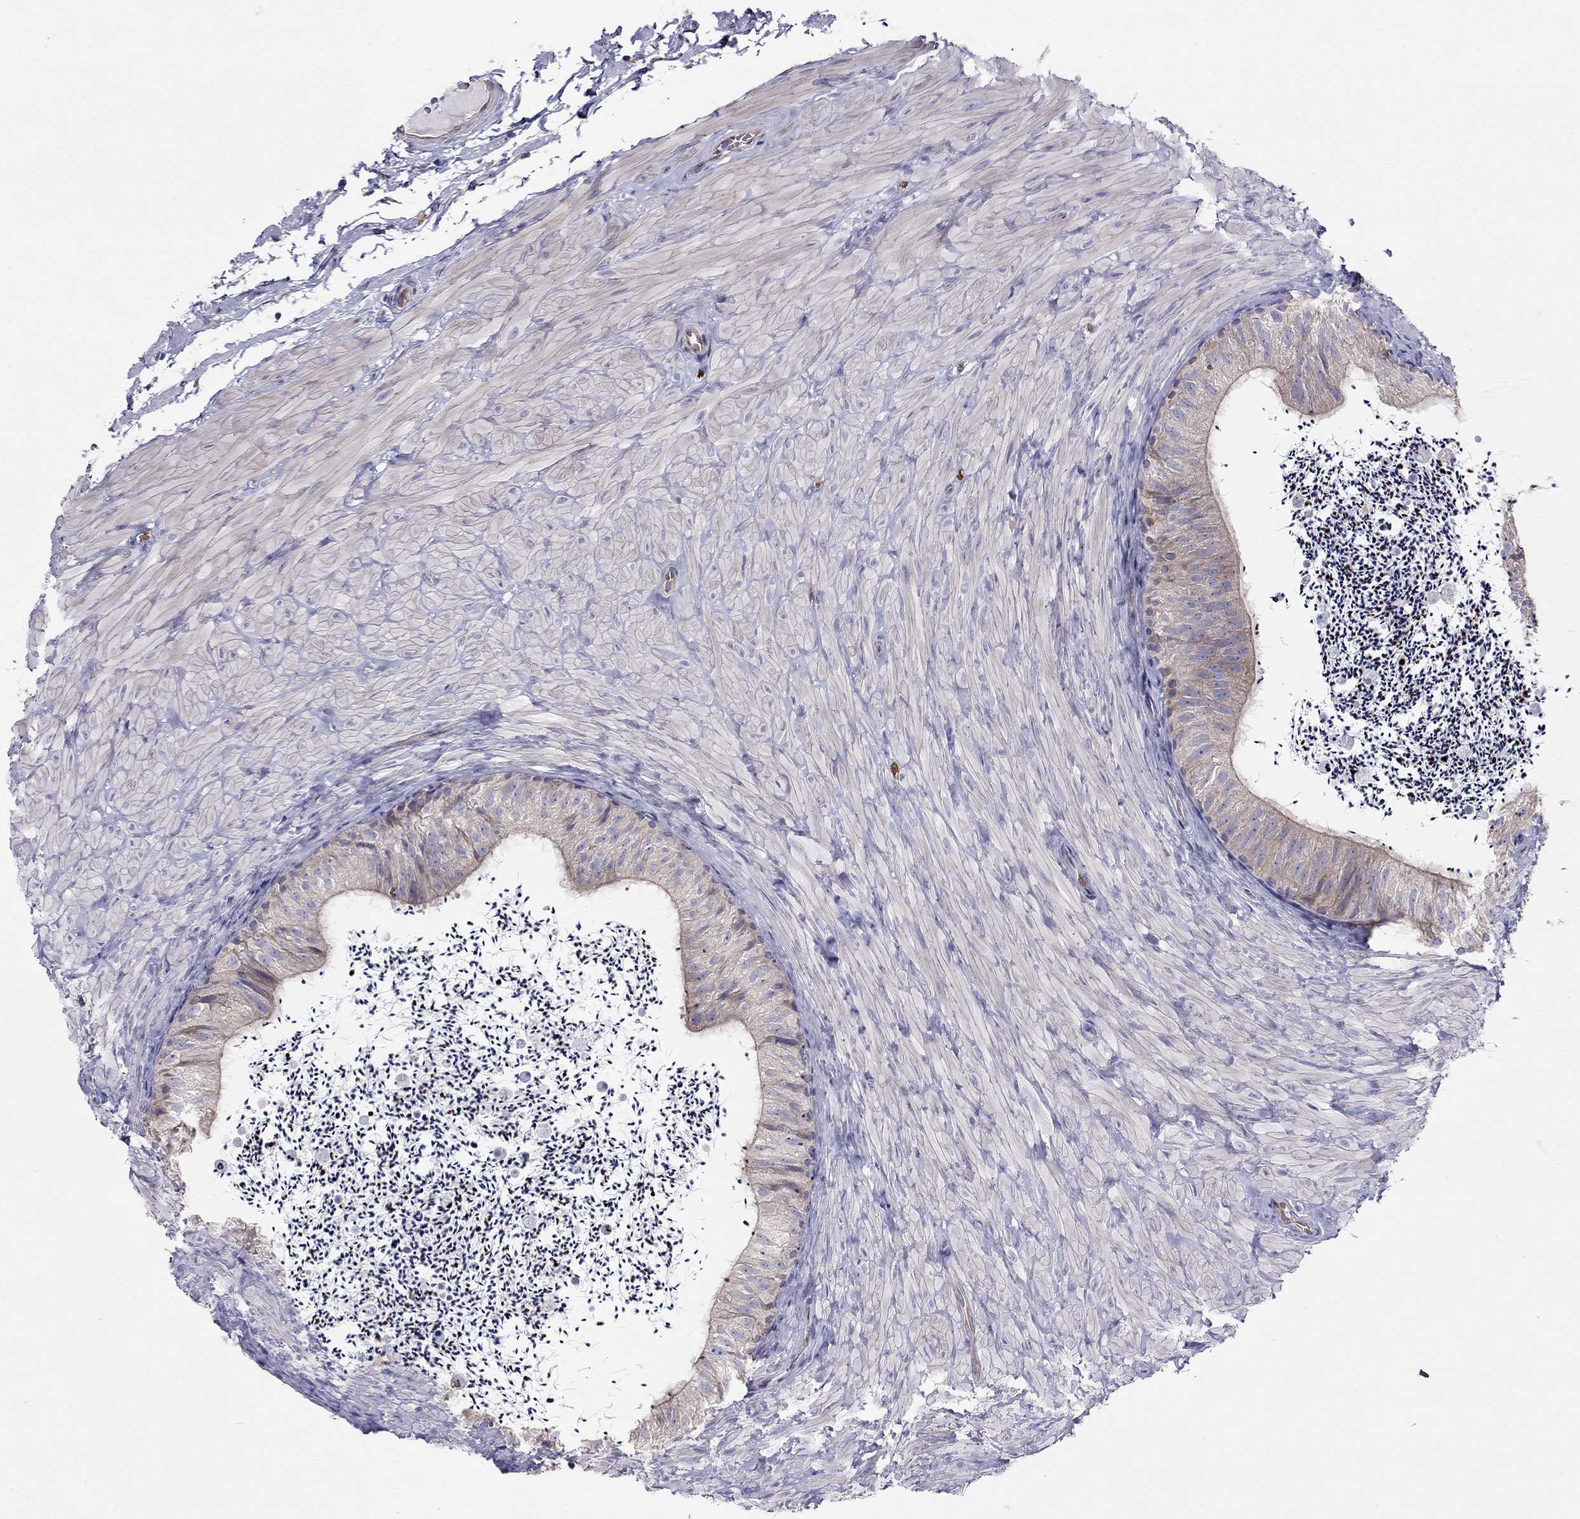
{"staining": {"intensity": "weak", "quantity": "25%-75%", "location": "cytoplasmic/membranous"}, "tissue": "epididymis", "cell_type": "Glandular cells", "image_type": "normal", "snomed": [{"axis": "morphology", "description": "Normal tissue, NOS"}, {"axis": "topography", "description": "Epididymis"}], "caption": "Immunohistochemistry (IHC) of unremarkable epididymis reveals low levels of weak cytoplasmic/membranous expression in about 25%-75% of glandular cells.", "gene": "ENOX1", "patient": {"sex": "male", "age": 32}}